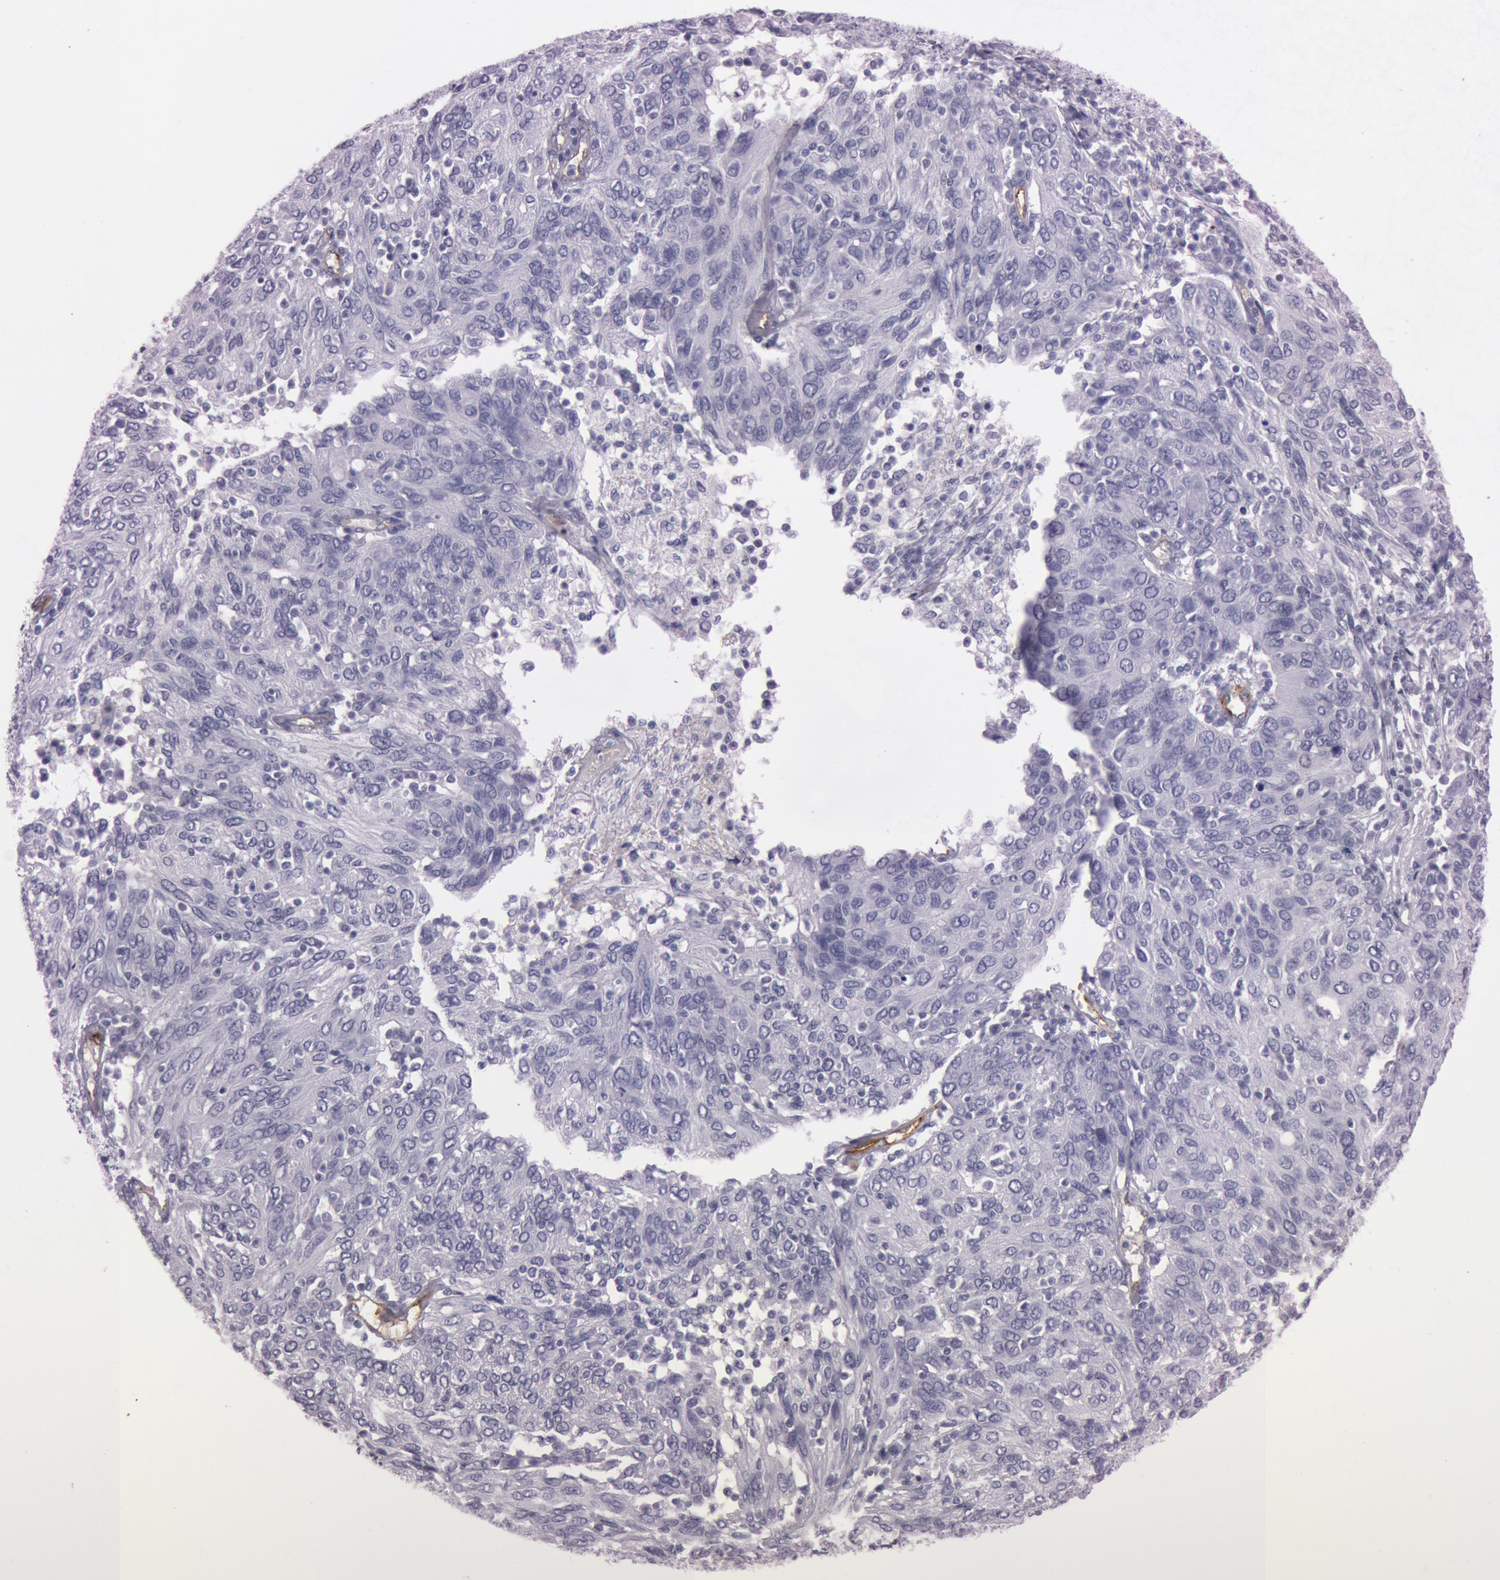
{"staining": {"intensity": "negative", "quantity": "none", "location": "none"}, "tissue": "ovarian cancer", "cell_type": "Tumor cells", "image_type": "cancer", "snomed": [{"axis": "morphology", "description": "Carcinoma, endometroid"}, {"axis": "topography", "description": "Ovary"}], "caption": "IHC image of neoplastic tissue: endometroid carcinoma (ovarian) stained with DAB reveals no significant protein staining in tumor cells. Nuclei are stained in blue.", "gene": "FOLH1", "patient": {"sex": "female", "age": 50}}